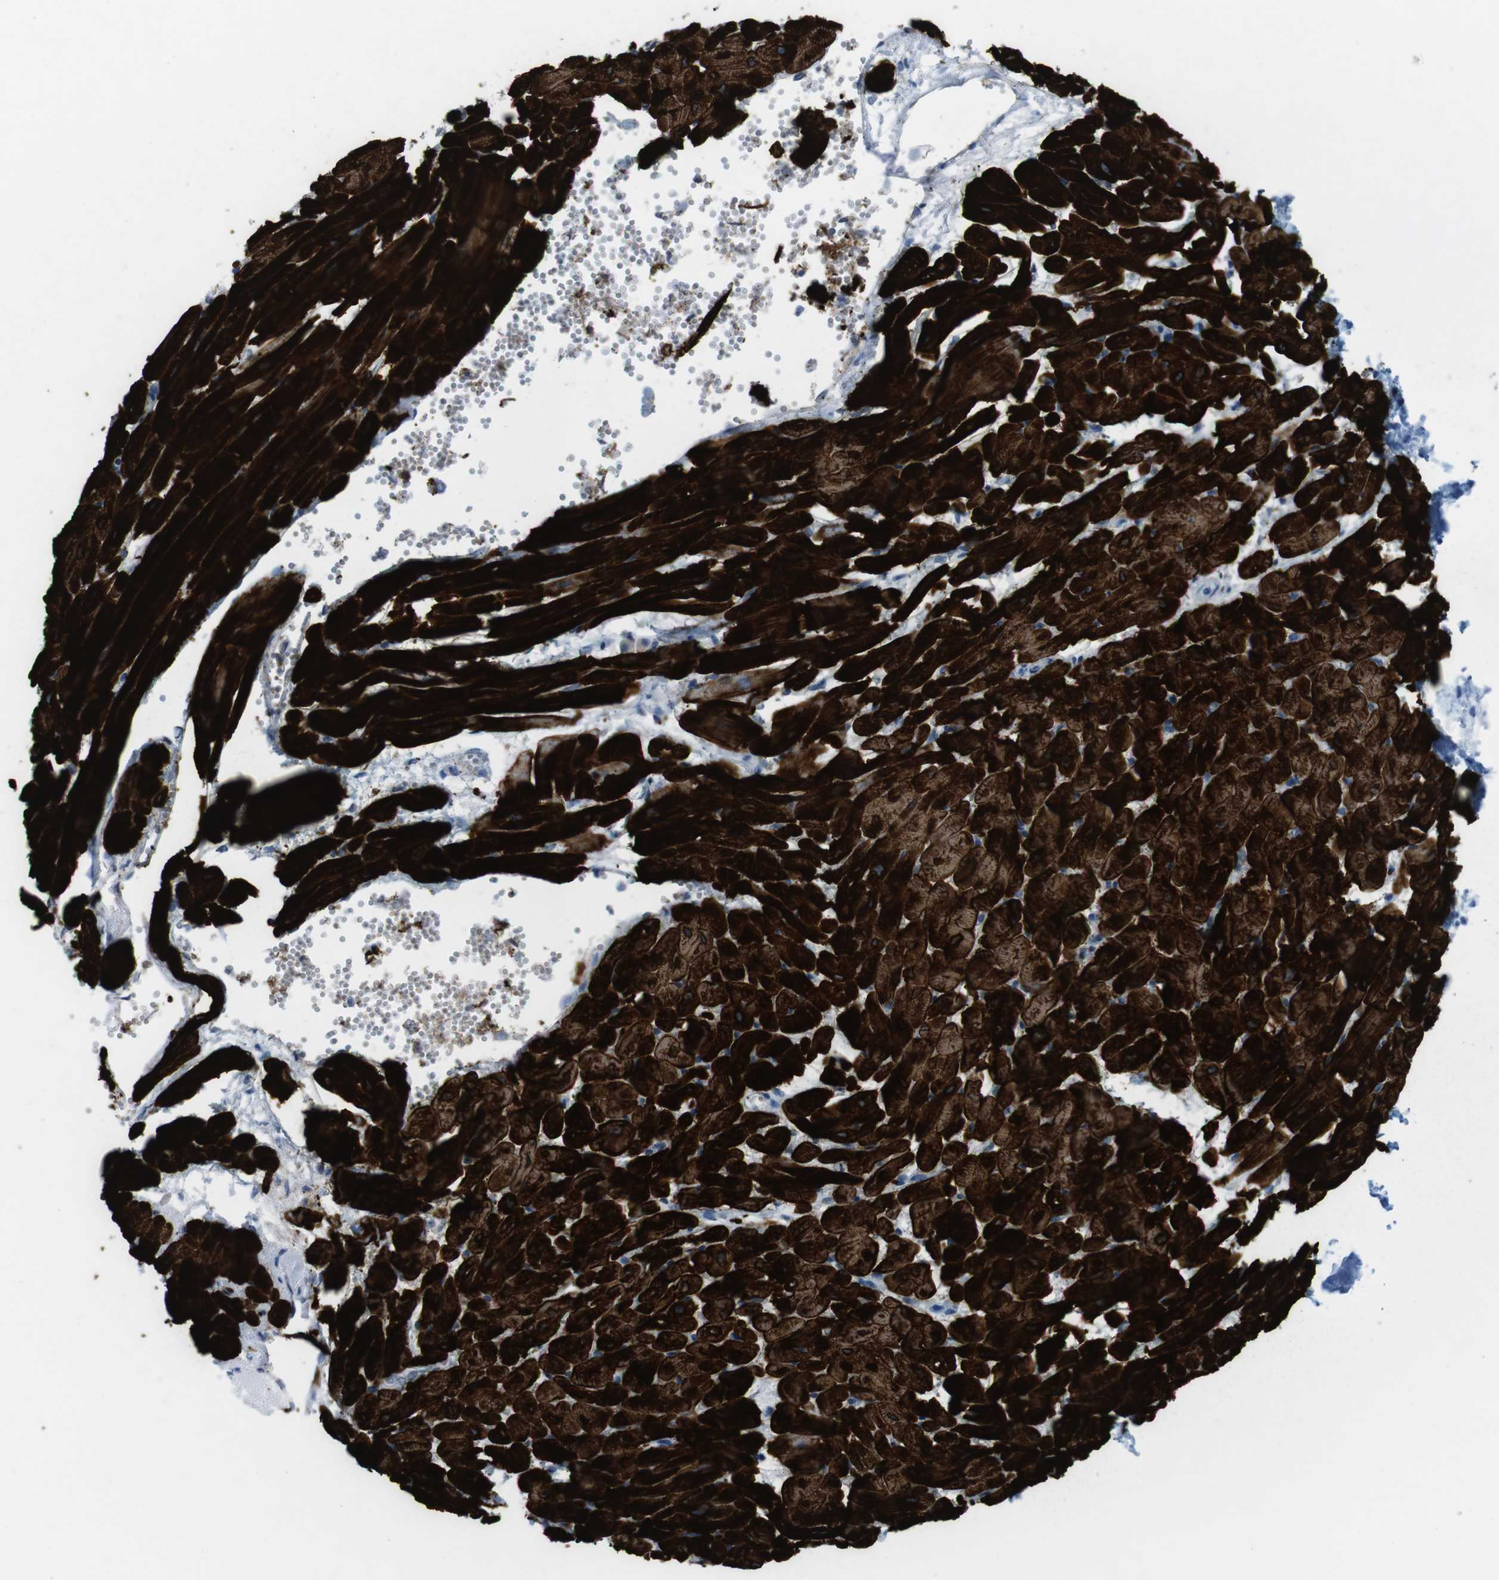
{"staining": {"intensity": "strong", "quantity": ">75%", "location": "cytoplasmic/membranous"}, "tissue": "heart muscle", "cell_type": "Cardiomyocytes", "image_type": "normal", "snomed": [{"axis": "morphology", "description": "Normal tissue, NOS"}, {"axis": "topography", "description": "Heart"}], "caption": "Immunohistochemical staining of unremarkable heart muscle exhibits strong cytoplasmic/membranous protein staining in approximately >75% of cardiomyocytes.", "gene": "MYH7", "patient": {"sex": "female", "age": 19}}